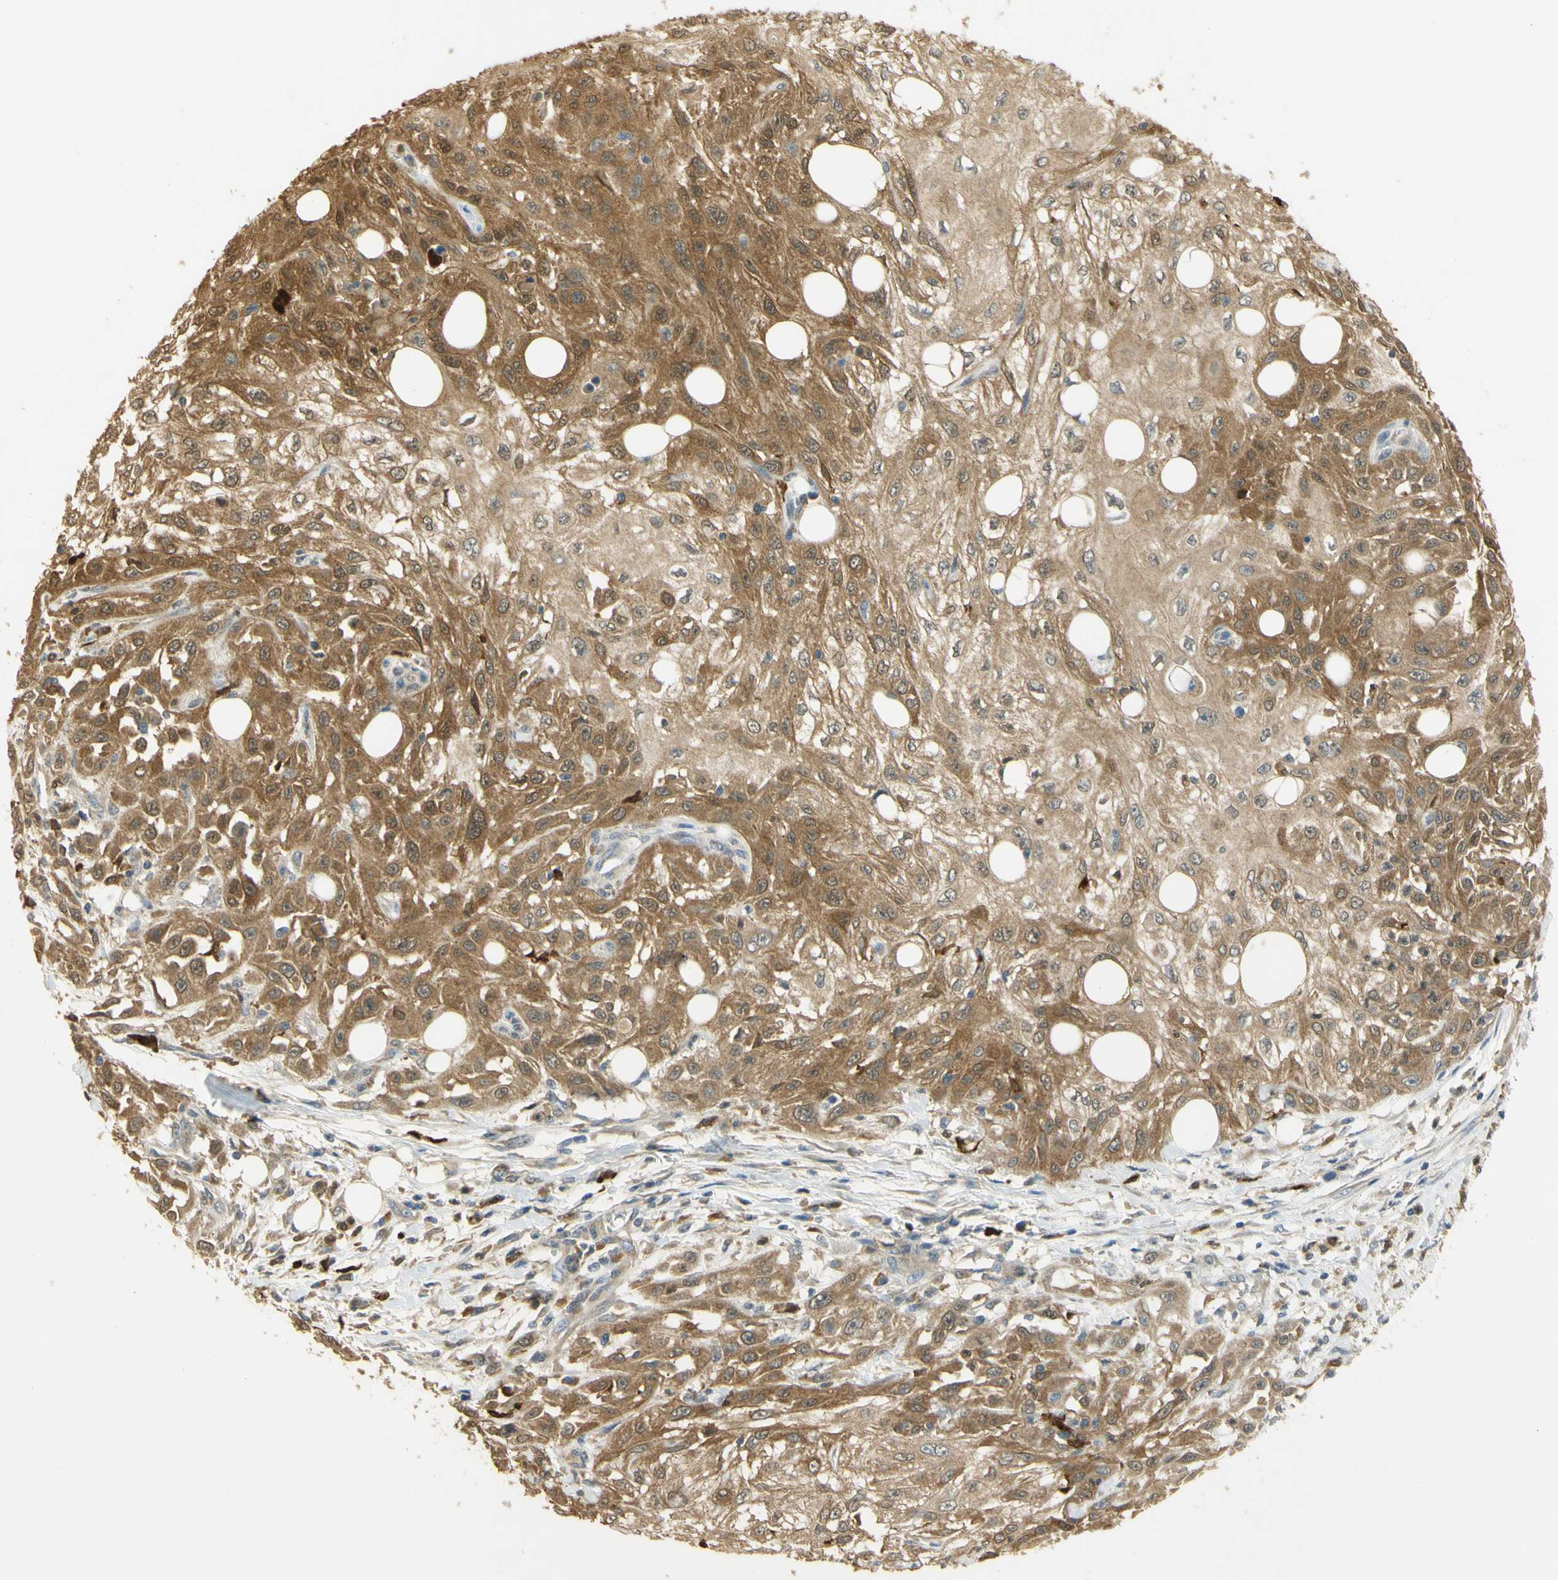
{"staining": {"intensity": "moderate", "quantity": ">75%", "location": "cytoplasmic/membranous"}, "tissue": "skin cancer", "cell_type": "Tumor cells", "image_type": "cancer", "snomed": [{"axis": "morphology", "description": "Squamous cell carcinoma, NOS"}, {"axis": "topography", "description": "Skin"}], "caption": "A brown stain highlights moderate cytoplasmic/membranous staining of a protein in skin cancer (squamous cell carcinoma) tumor cells. (Brightfield microscopy of DAB IHC at high magnification).", "gene": "PAK1", "patient": {"sex": "male", "age": 75}}